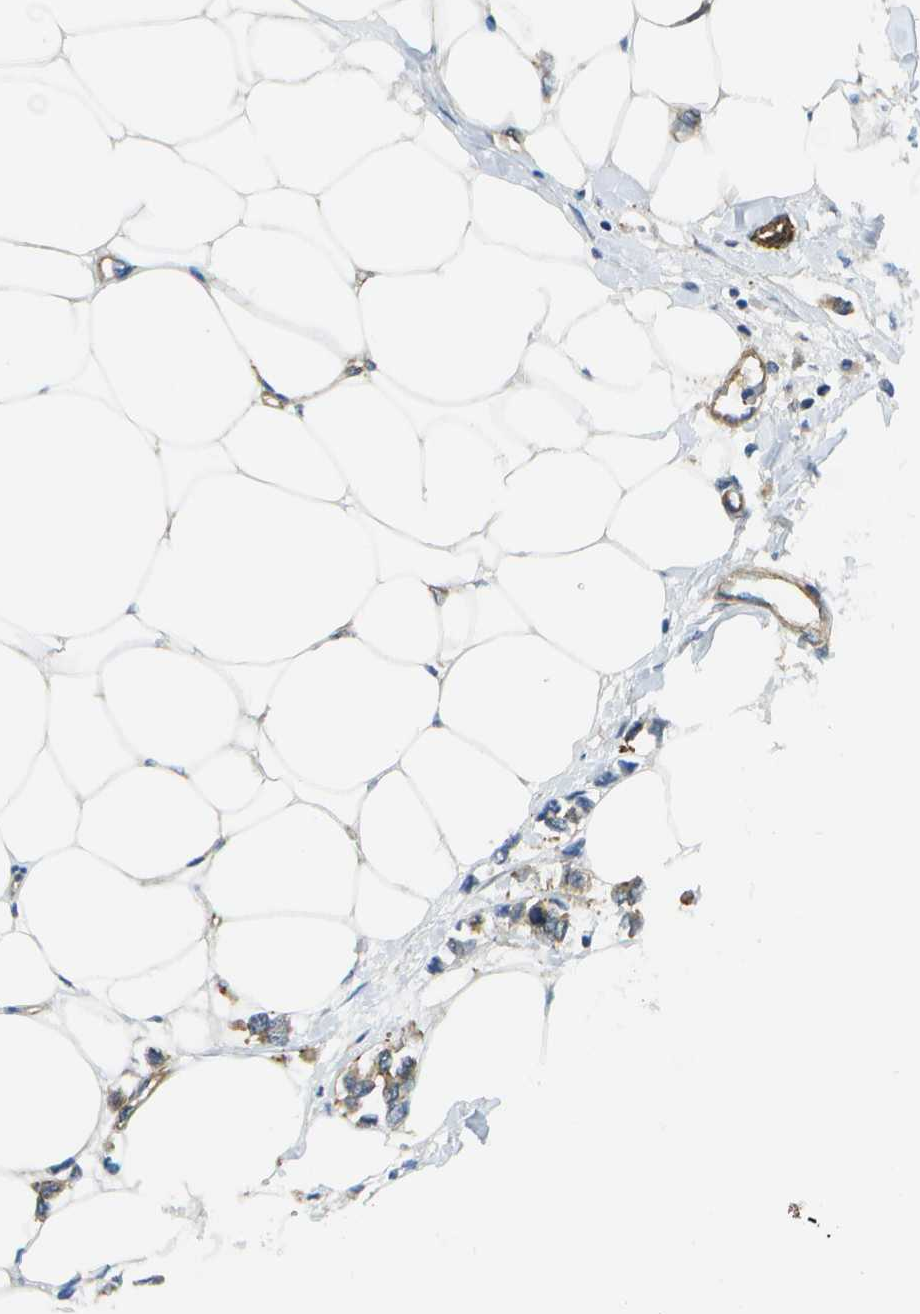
{"staining": {"intensity": "weak", "quantity": ">75%", "location": "cytoplasmic/membranous"}, "tissue": "breast cancer", "cell_type": "Tumor cells", "image_type": "cancer", "snomed": [{"axis": "morphology", "description": "Lobular carcinoma"}, {"axis": "topography", "description": "Breast"}], "caption": "High-power microscopy captured an IHC histopathology image of lobular carcinoma (breast), revealing weak cytoplasmic/membranous staining in about >75% of tumor cells.", "gene": "KIAA0040", "patient": {"sex": "female", "age": 51}}